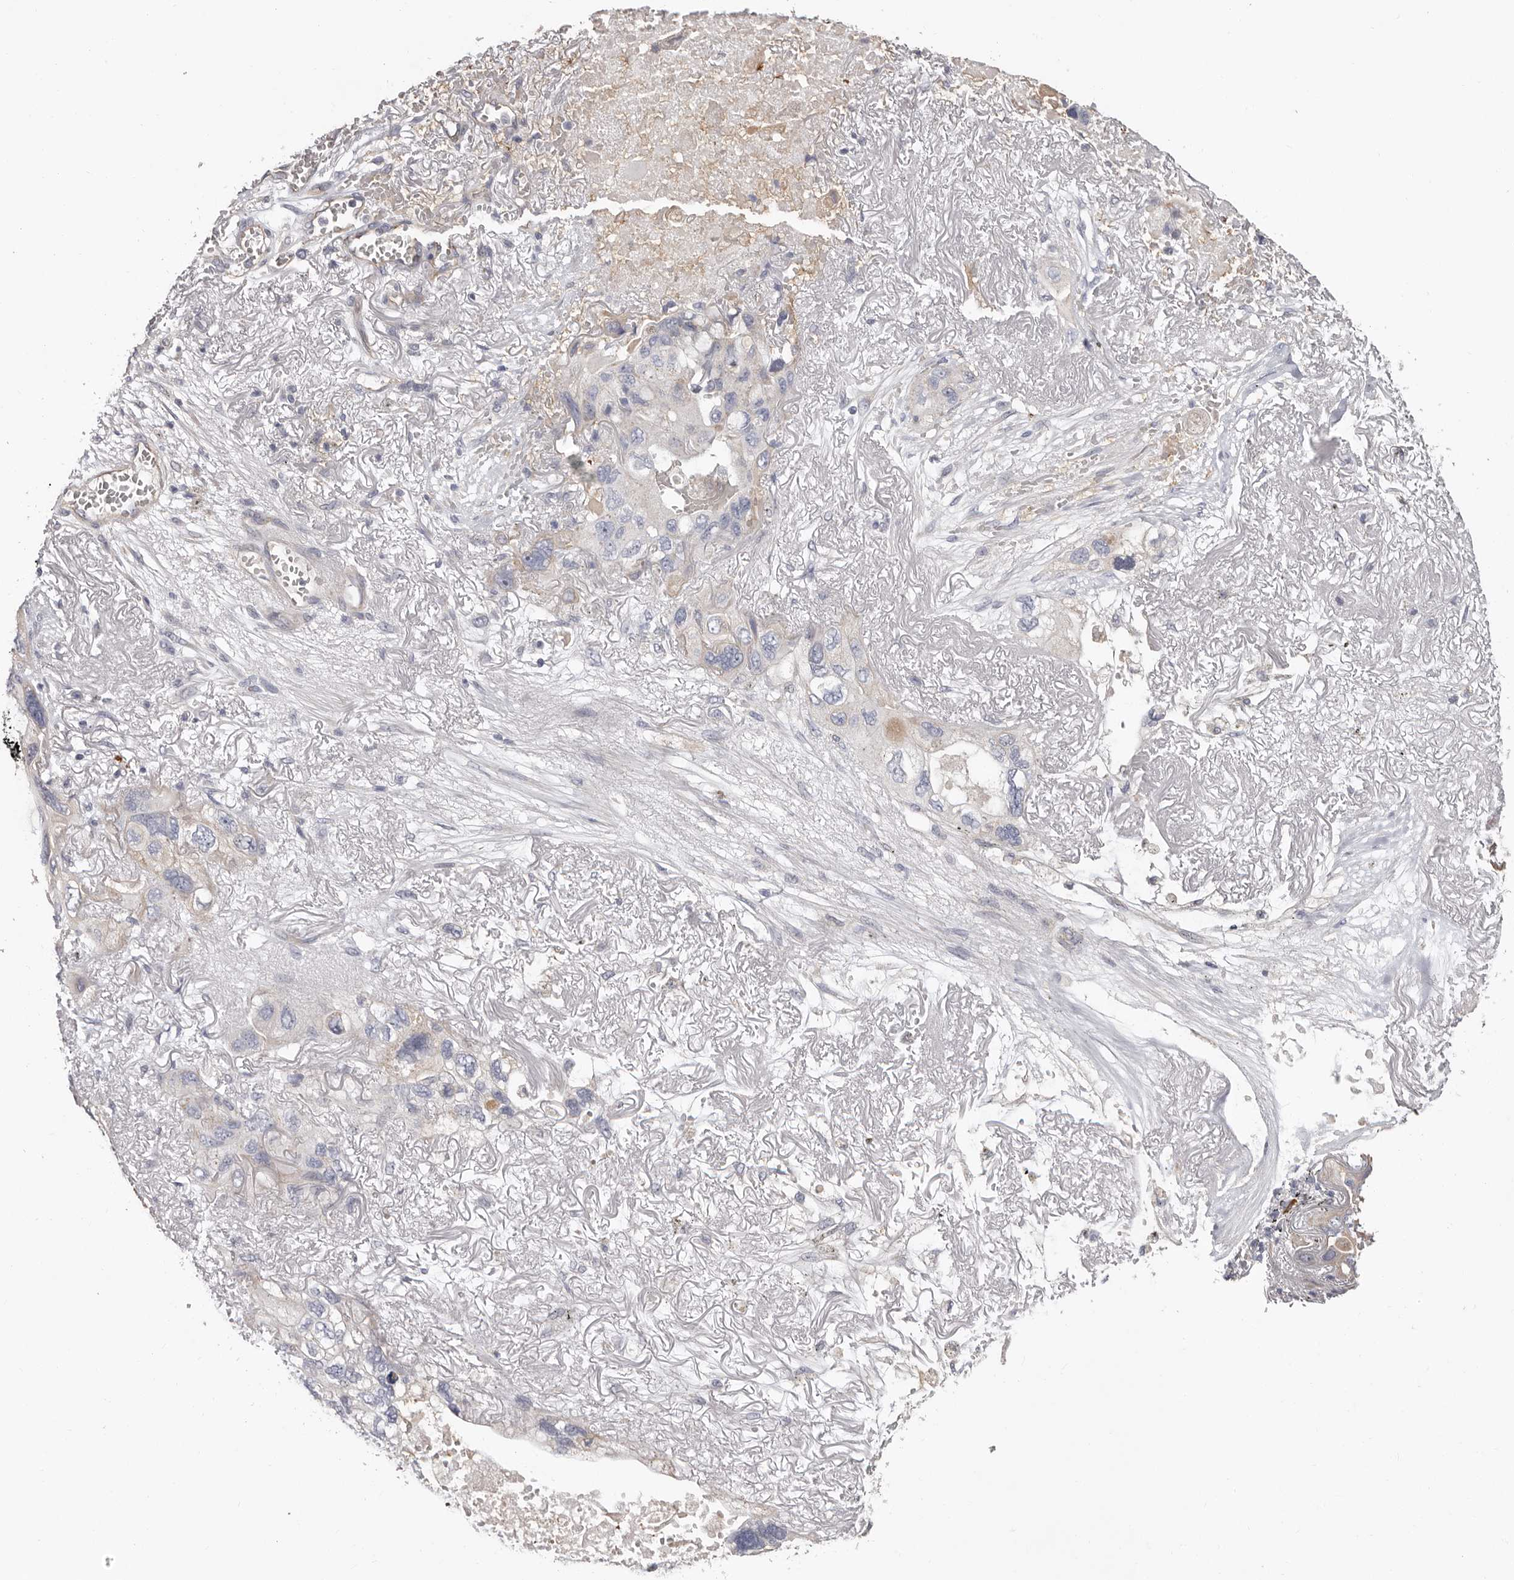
{"staining": {"intensity": "negative", "quantity": "none", "location": "none"}, "tissue": "lung cancer", "cell_type": "Tumor cells", "image_type": "cancer", "snomed": [{"axis": "morphology", "description": "Squamous cell carcinoma, NOS"}, {"axis": "topography", "description": "Lung"}], "caption": "IHC histopathology image of neoplastic tissue: human squamous cell carcinoma (lung) stained with DAB (3,3'-diaminobenzidine) exhibits no significant protein positivity in tumor cells. (DAB (3,3'-diaminobenzidine) immunohistochemistry (IHC), high magnification).", "gene": "SPTA1", "patient": {"sex": "female", "age": 73}}